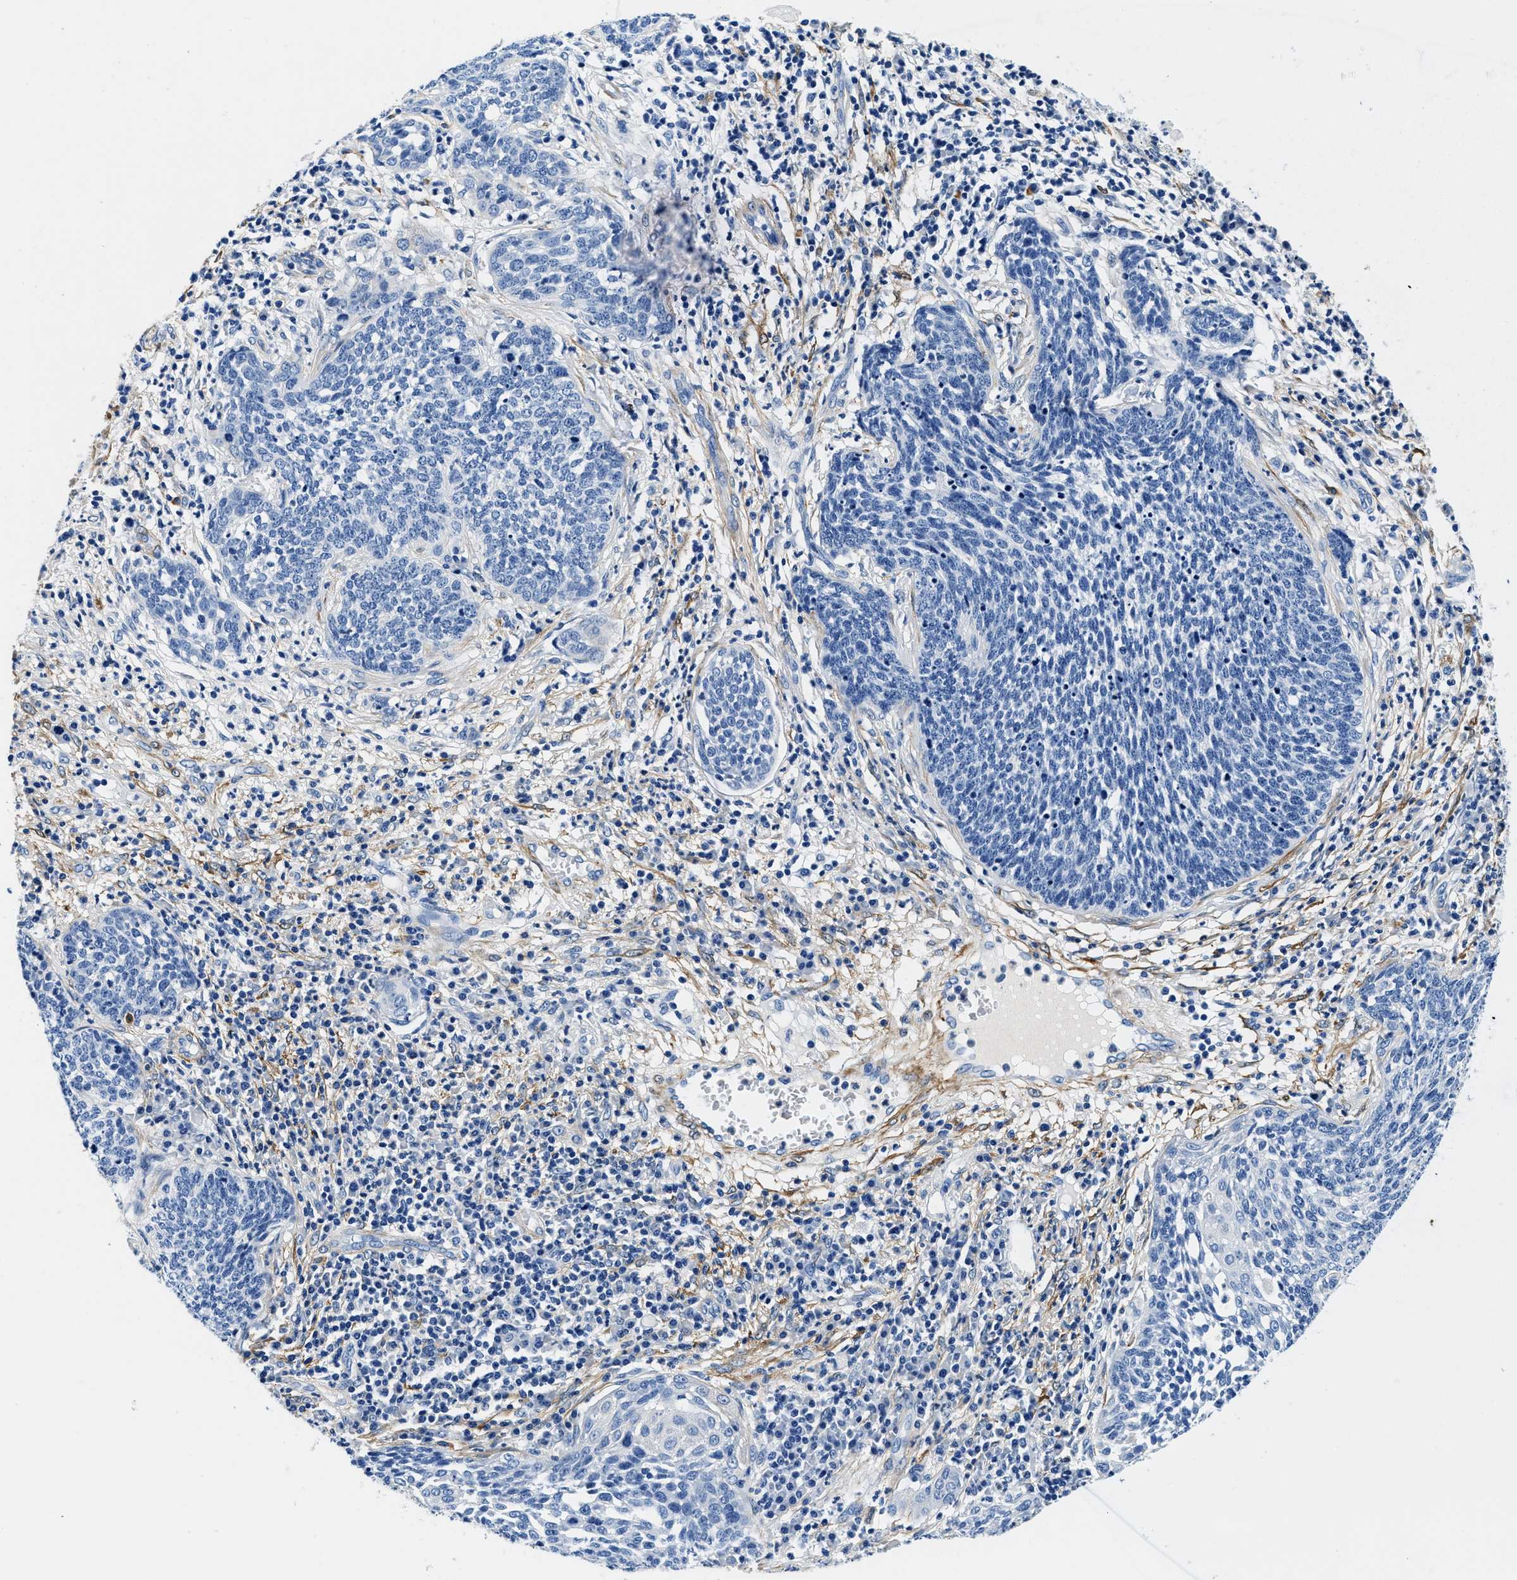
{"staining": {"intensity": "negative", "quantity": "none", "location": "none"}, "tissue": "cervical cancer", "cell_type": "Tumor cells", "image_type": "cancer", "snomed": [{"axis": "morphology", "description": "Squamous cell carcinoma, NOS"}, {"axis": "topography", "description": "Cervix"}], "caption": "Tumor cells show no significant protein expression in cervical squamous cell carcinoma.", "gene": "TEX261", "patient": {"sex": "female", "age": 34}}